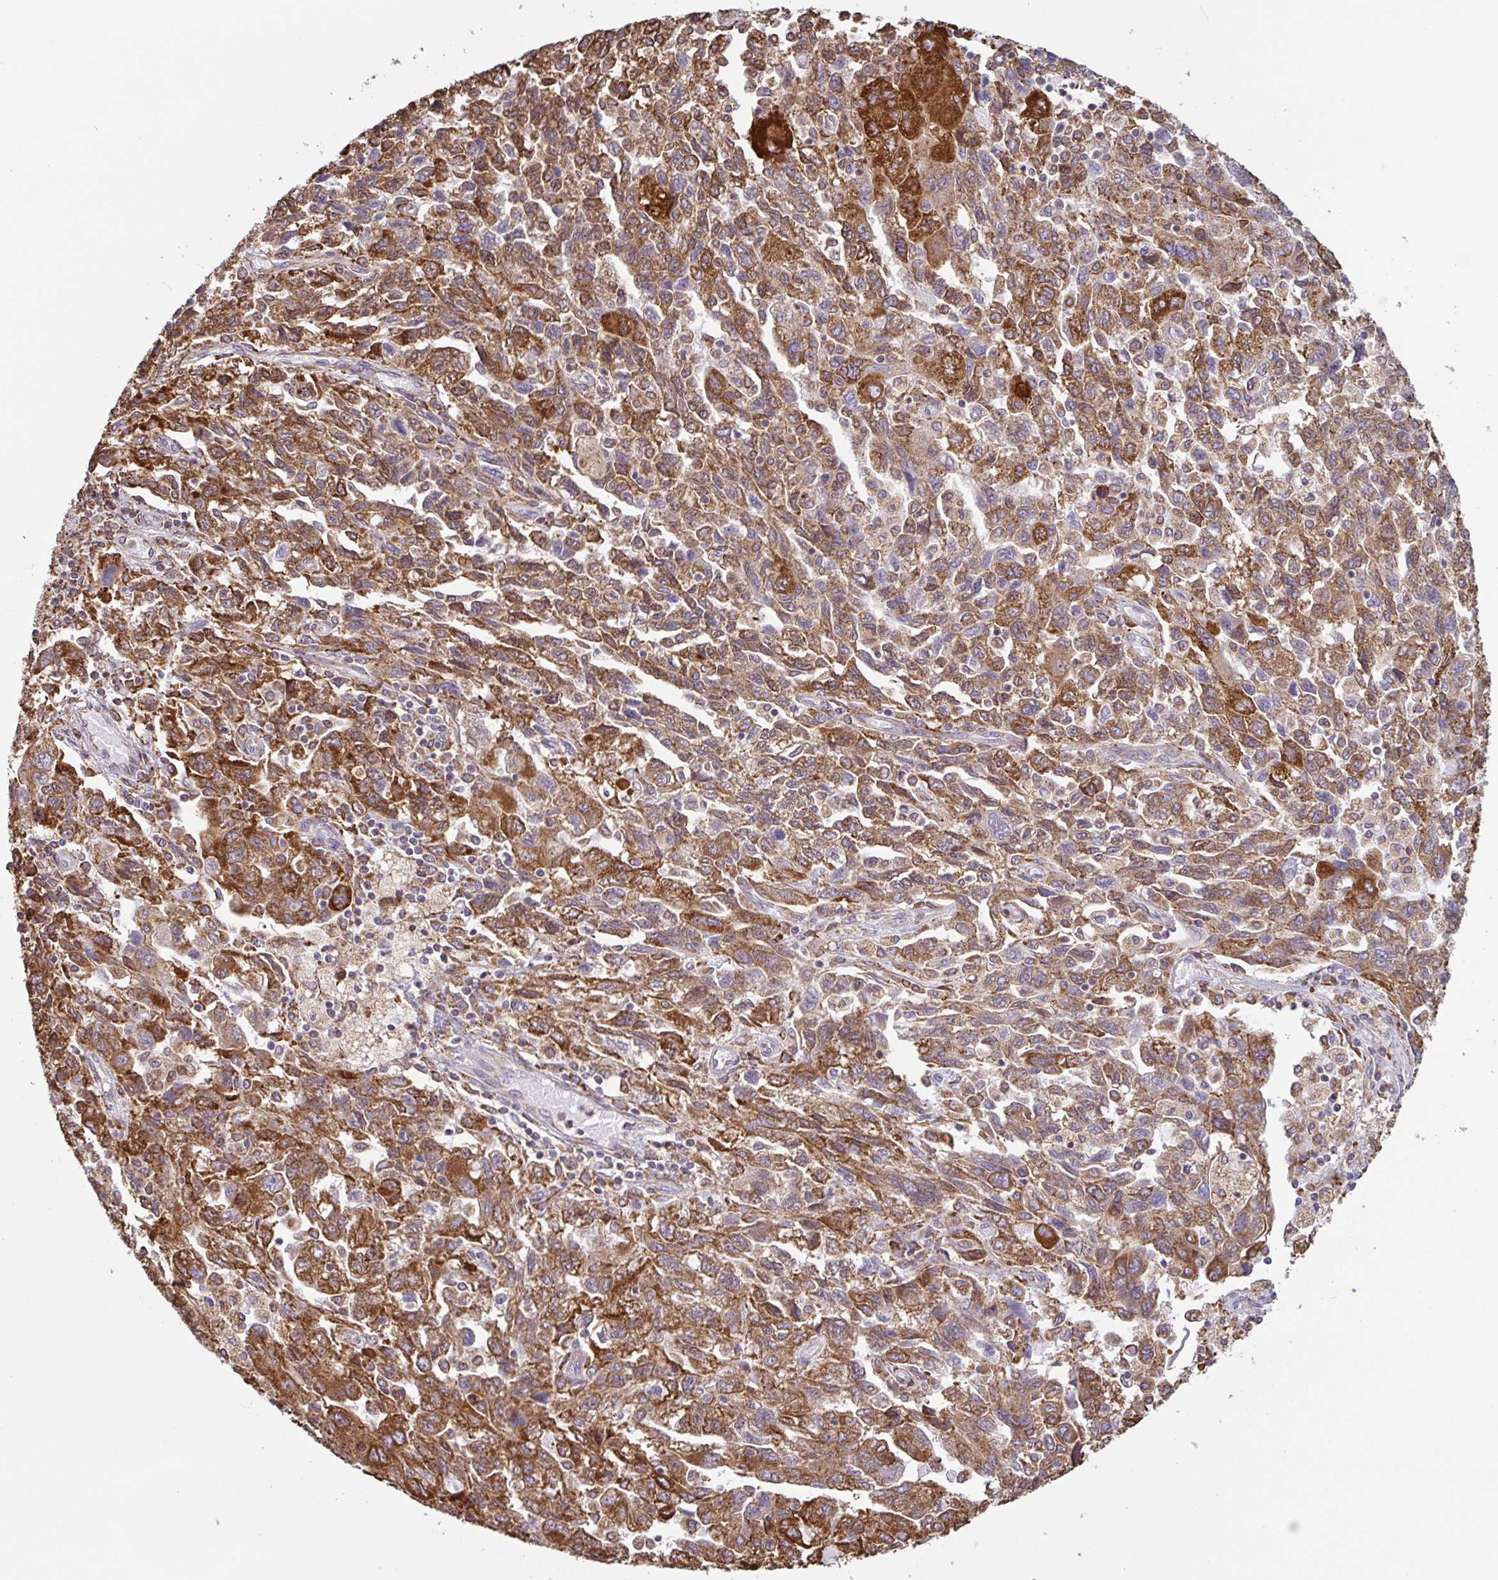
{"staining": {"intensity": "moderate", "quantity": ">75%", "location": "cytoplasmic/membranous"}, "tissue": "ovarian cancer", "cell_type": "Tumor cells", "image_type": "cancer", "snomed": [{"axis": "morphology", "description": "Carcinoma, NOS"}, {"axis": "morphology", "description": "Cystadenocarcinoma, serous, NOS"}, {"axis": "topography", "description": "Ovary"}], "caption": "A brown stain labels moderate cytoplasmic/membranous staining of a protein in human ovarian cancer (carcinoma) tumor cells. Nuclei are stained in blue.", "gene": "DOK4", "patient": {"sex": "female", "age": 69}}